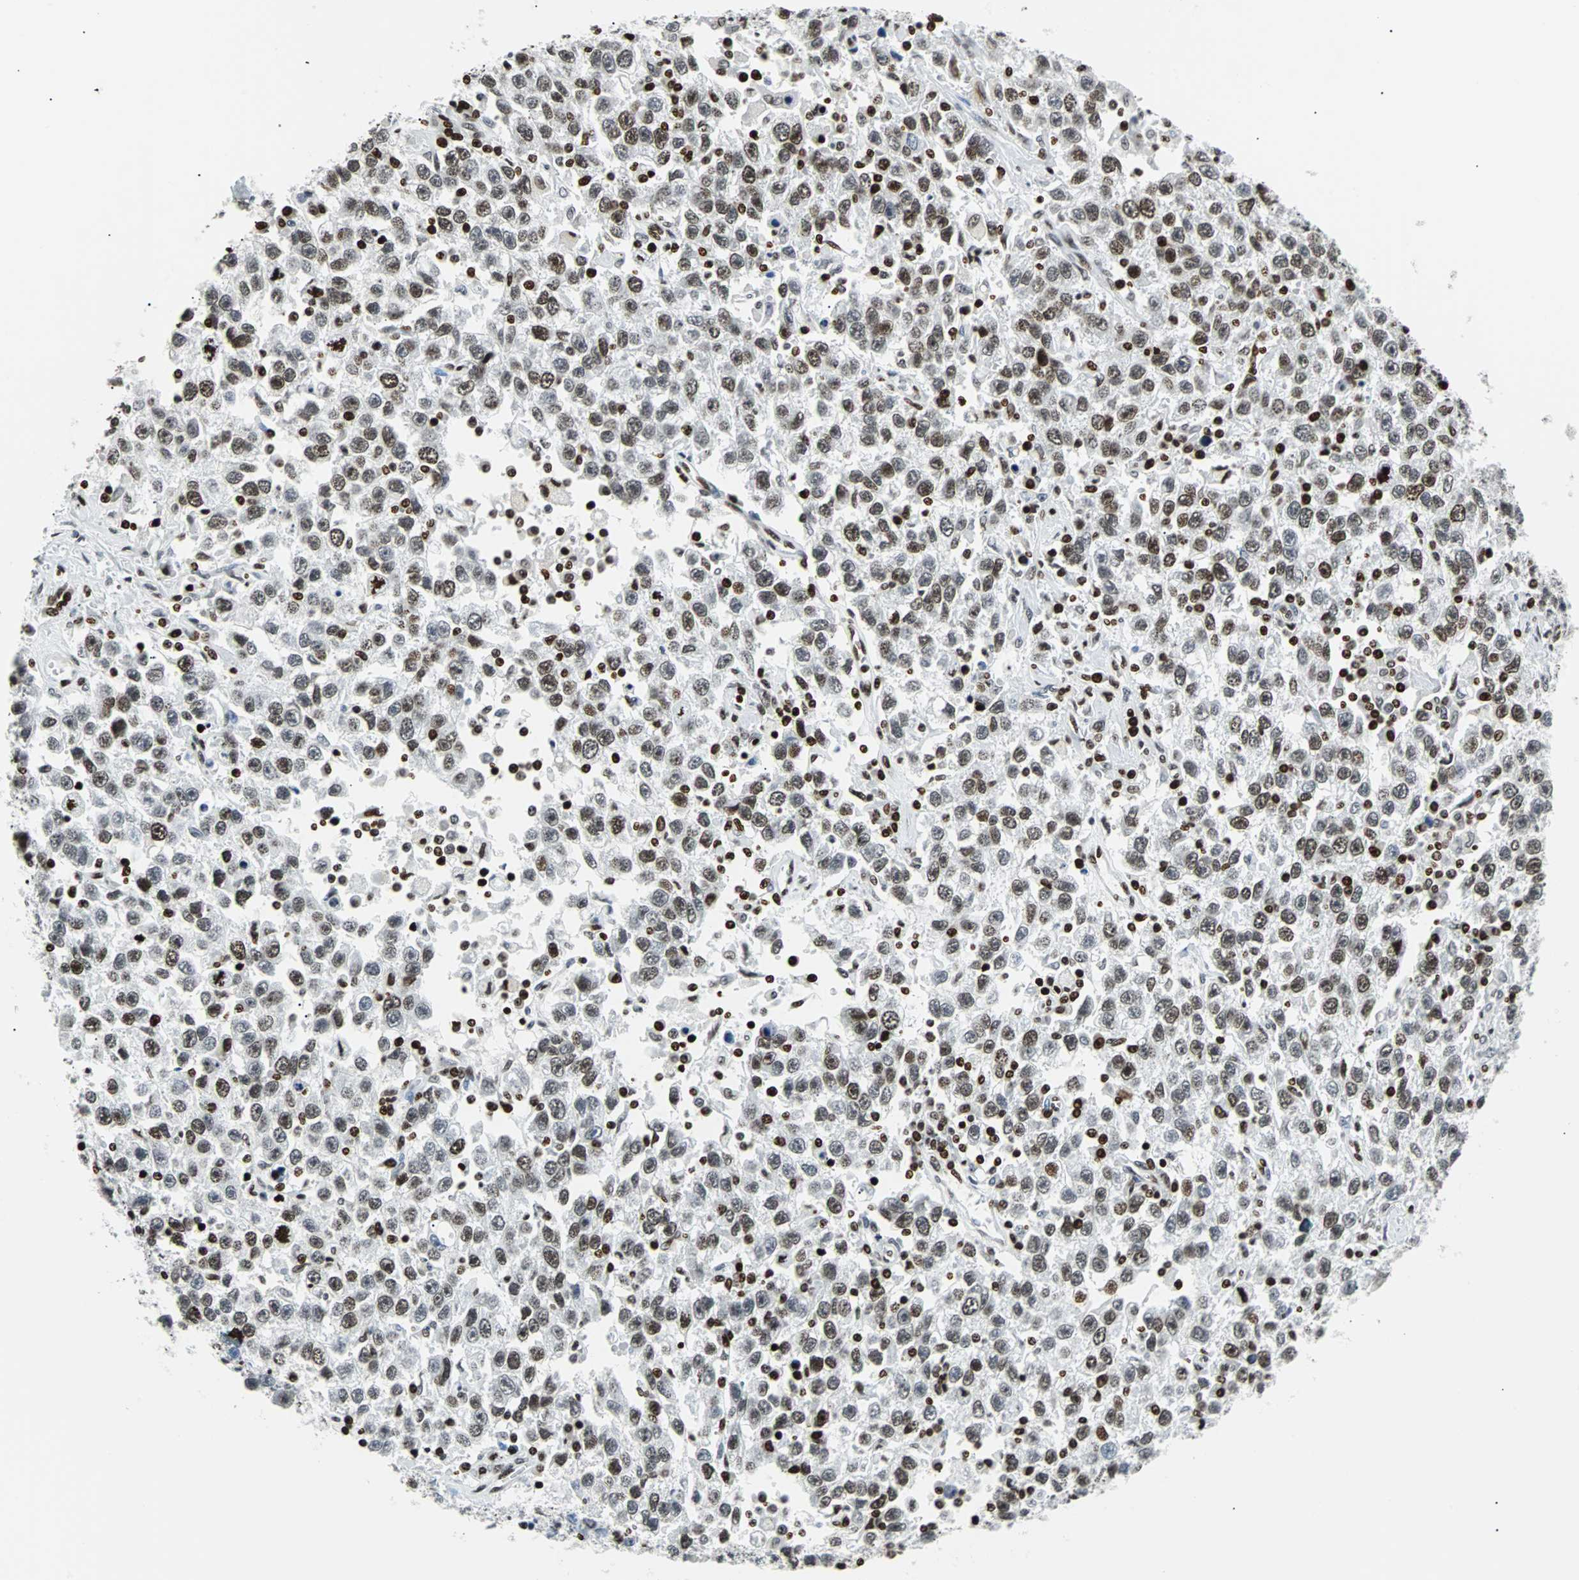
{"staining": {"intensity": "moderate", "quantity": "25%-75%", "location": "nuclear"}, "tissue": "testis cancer", "cell_type": "Tumor cells", "image_type": "cancer", "snomed": [{"axis": "morphology", "description": "Seminoma, NOS"}, {"axis": "topography", "description": "Testis"}], "caption": "This histopathology image shows immunohistochemistry (IHC) staining of human testis cancer (seminoma), with medium moderate nuclear positivity in approximately 25%-75% of tumor cells.", "gene": "ZNF131", "patient": {"sex": "male", "age": 41}}